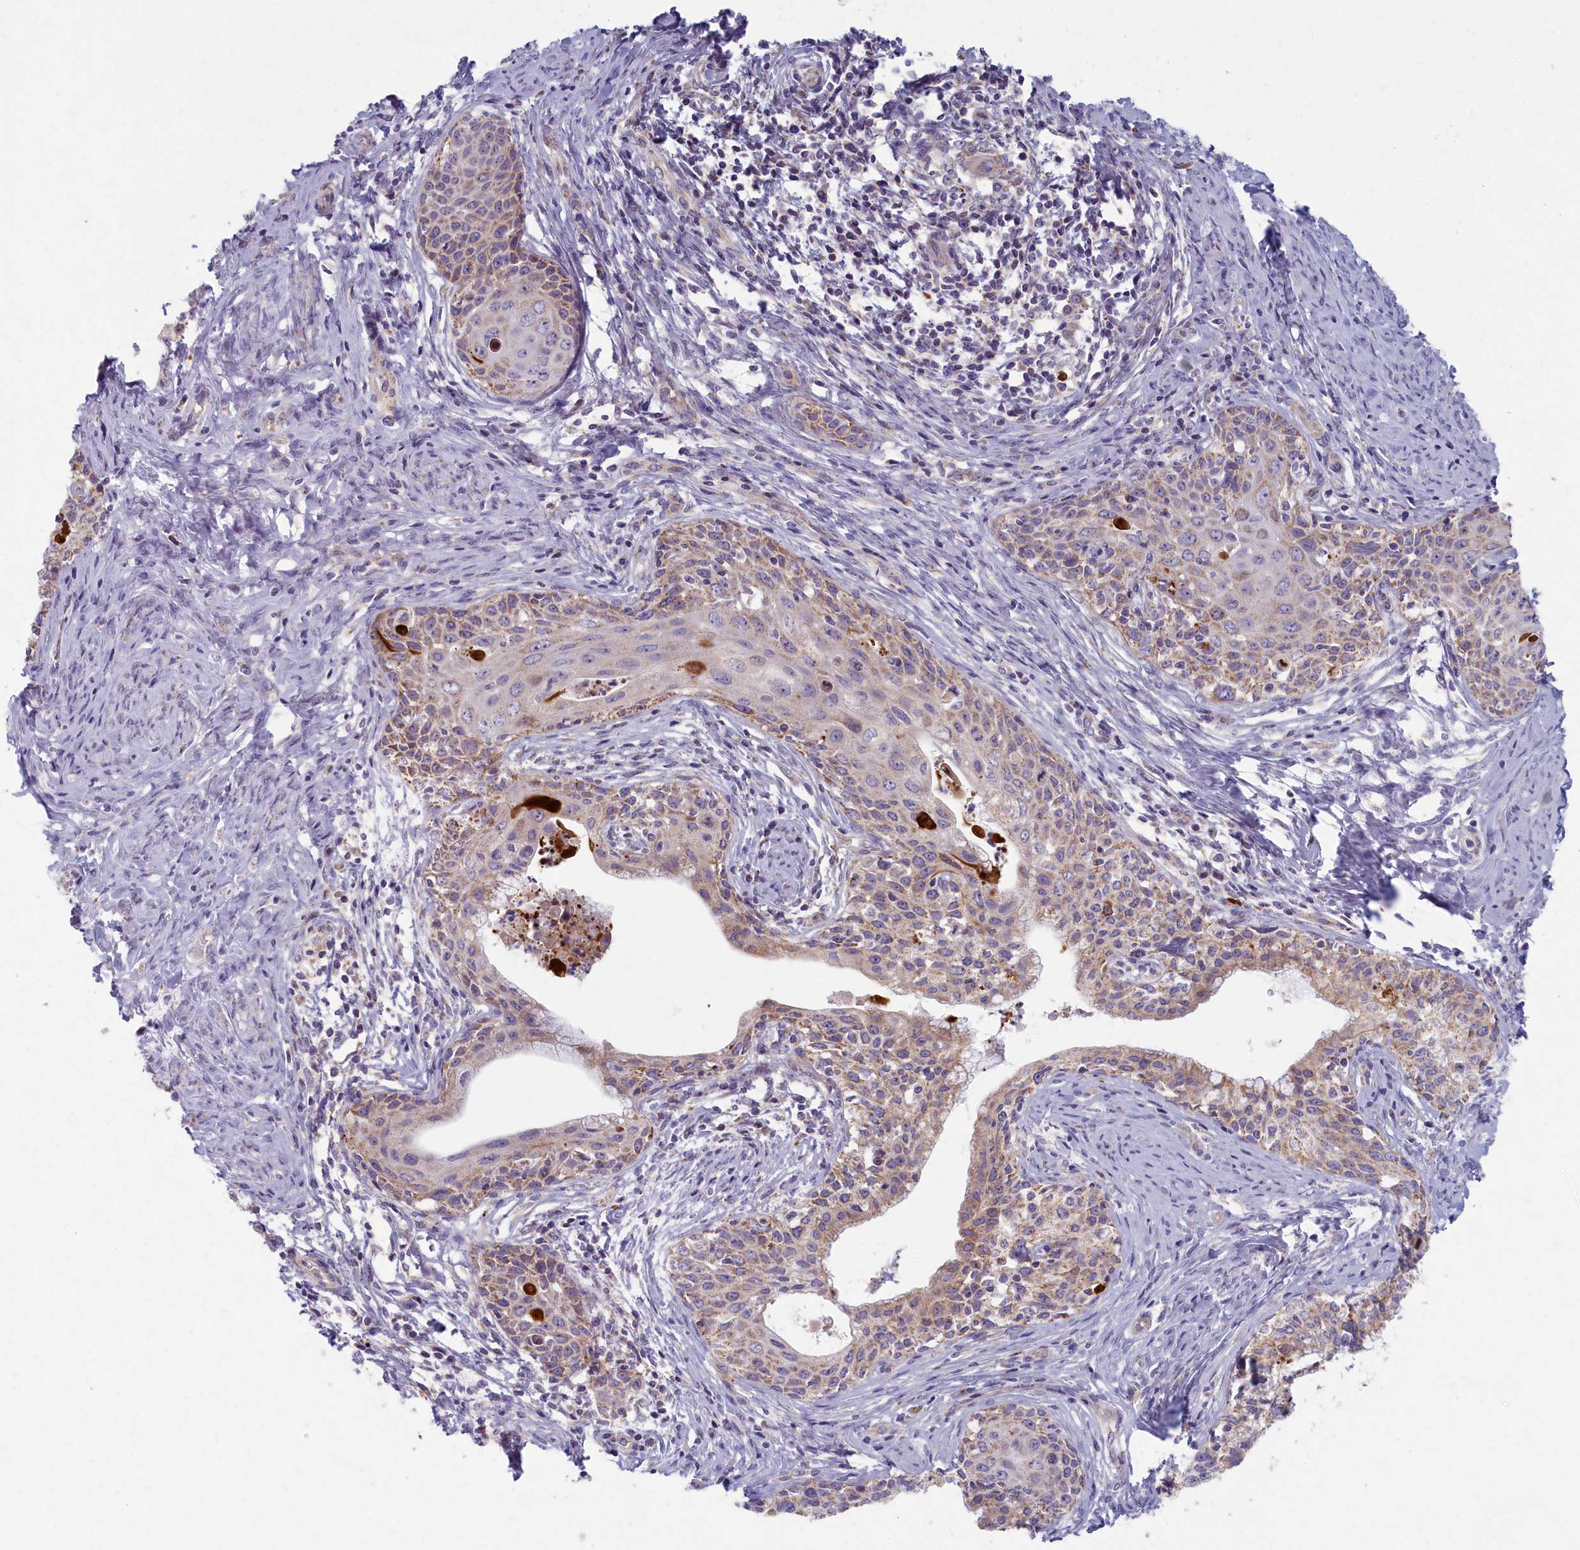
{"staining": {"intensity": "moderate", "quantity": "25%-75%", "location": "cytoplasmic/membranous"}, "tissue": "cervical cancer", "cell_type": "Tumor cells", "image_type": "cancer", "snomed": [{"axis": "morphology", "description": "Squamous cell carcinoma, NOS"}, {"axis": "morphology", "description": "Adenocarcinoma, NOS"}, {"axis": "topography", "description": "Cervix"}], "caption": "An image of cervical adenocarcinoma stained for a protein displays moderate cytoplasmic/membranous brown staining in tumor cells. The staining is performed using DAB brown chromogen to label protein expression. The nuclei are counter-stained blue using hematoxylin.", "gene": "MRPS25", "patient": {"sex": "female", "age": 52}}